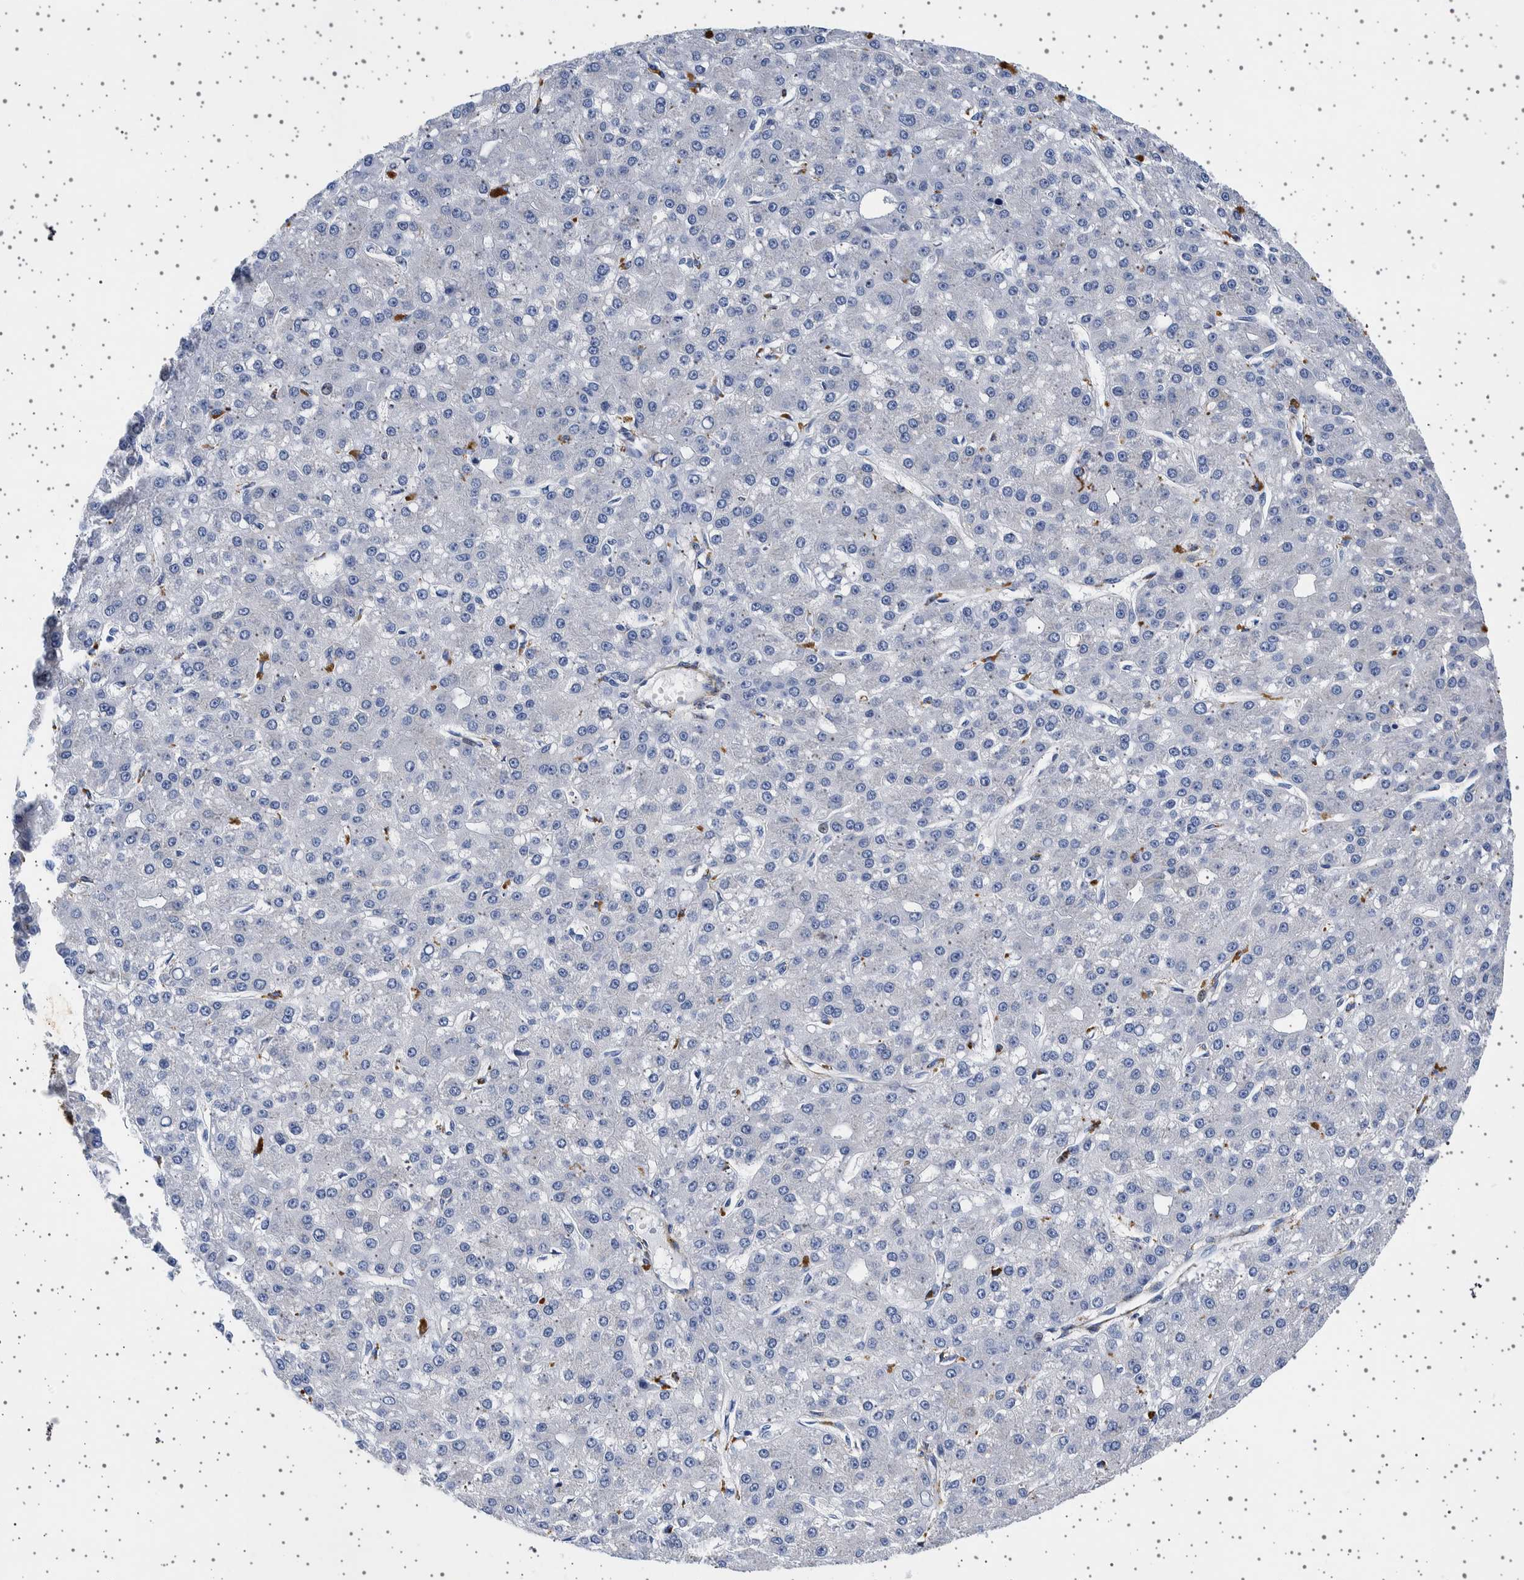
{"staining": {"intensity": "negative", "quantity": "none", "location": "none"}, "tissue": "liver cancer", "cell_type": "Tumor cells", "image_type": "cancer", "snomed": [{"axis": "morphology", "description": "Carcinoma, Hepatocellular, NOS"}, {"axis": "topography", "description": "Liver"}], "caption": "Tumor cells are negative for protein expression in human liver cancer (hepatocellular carcinoma). Nuclei are stained in blue.", "gene": "SEPTIN4", "patient": {"sex": "male", "age": 67}}